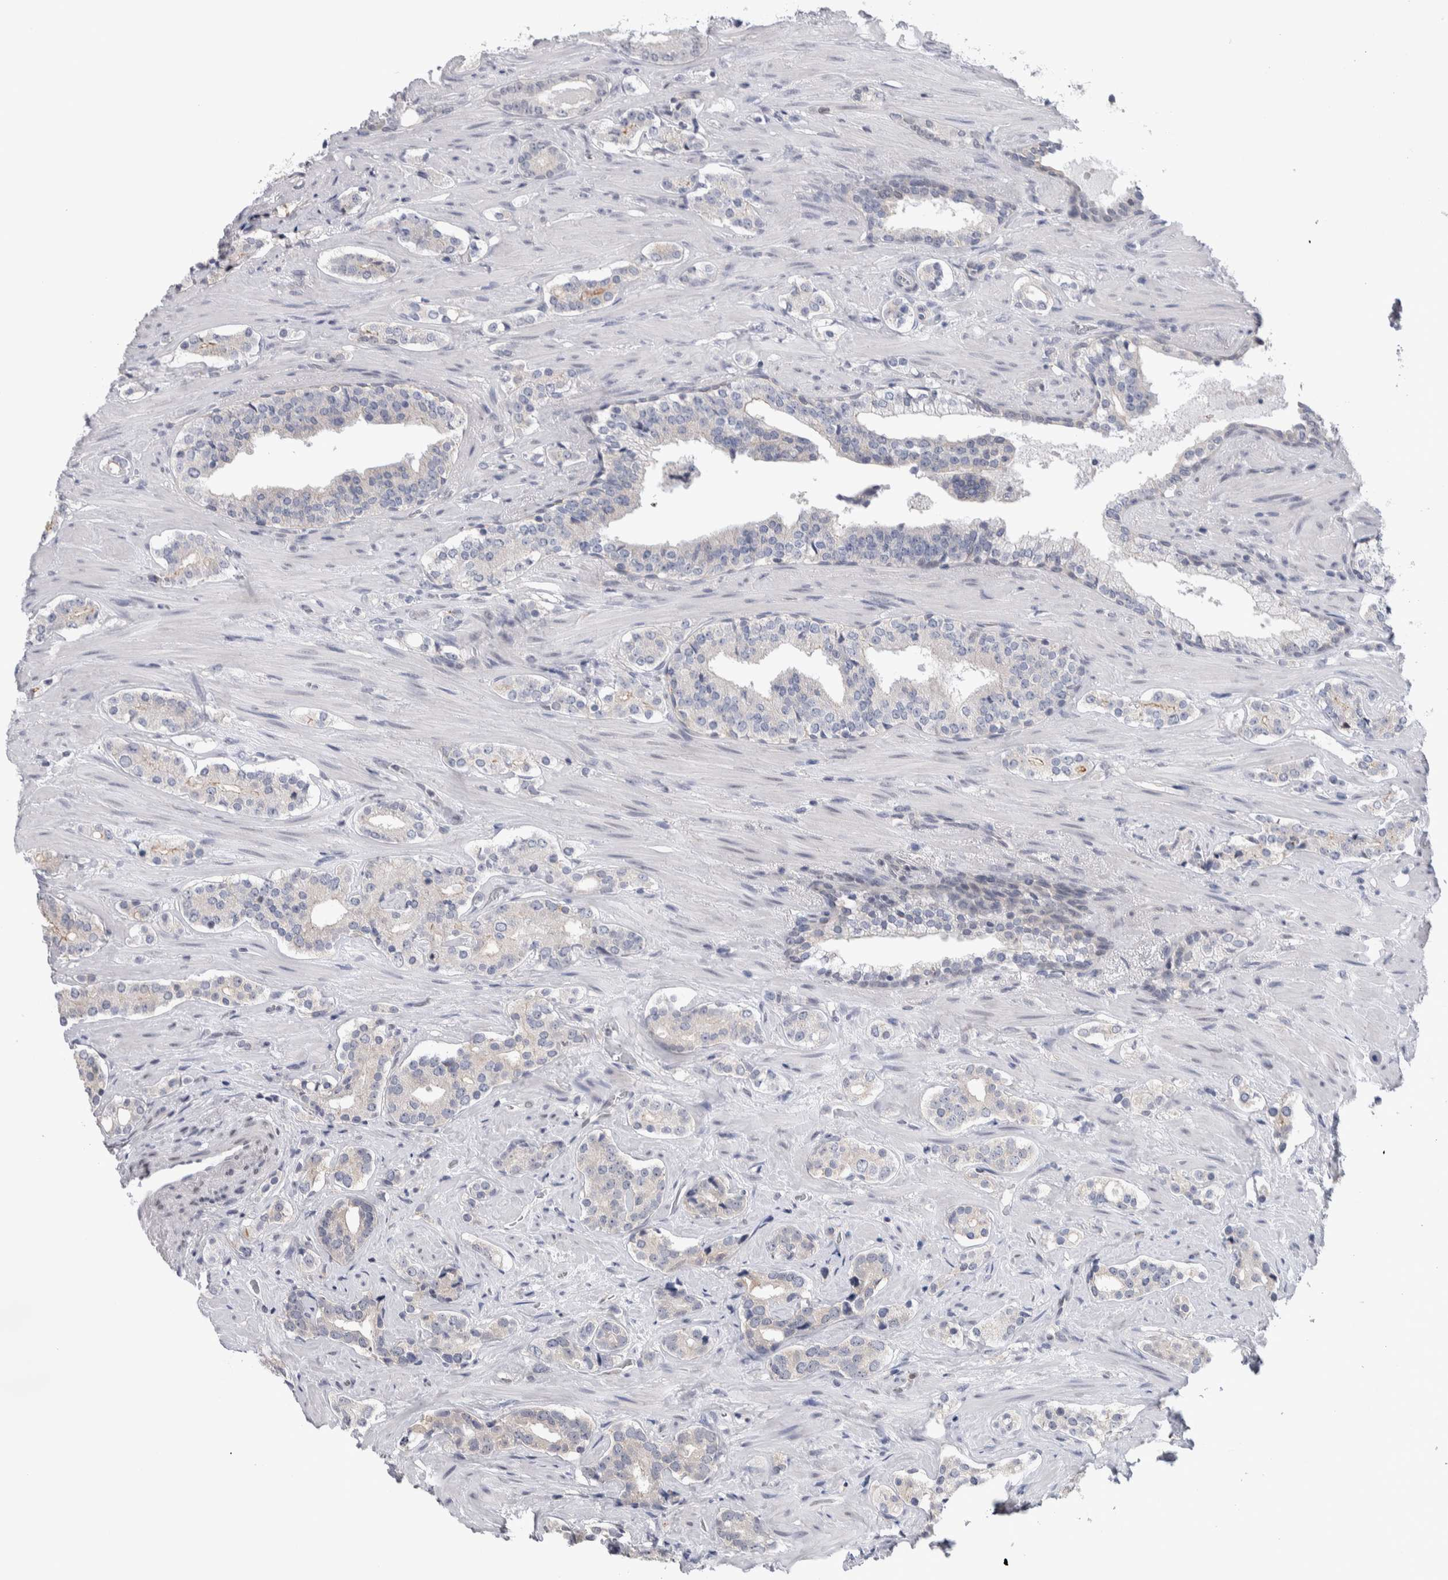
{"staining": {"intensity": "negative", "quantity": "none", "location": "none"}, "tissue": "prostate cancer", "cell_type": "Tumor cells", "image_type": "cancer", "snomed": [{"axis": "morphology", "description": "Adenocarcinoma, High grade"}, {"axis": "topography", "description": "Prostate"}], "caption": "DAB (3,3'-diaminobenzidine) immunohistochemical staining of human prostate cancer (high-grade adenocarcinoma) demonstrates no significant staining in tumor cells. (IHC, brightfield microscopy, high magnification).", "gene": "TAX1BP1", "patient": {"sex": "male", "age": 71}}